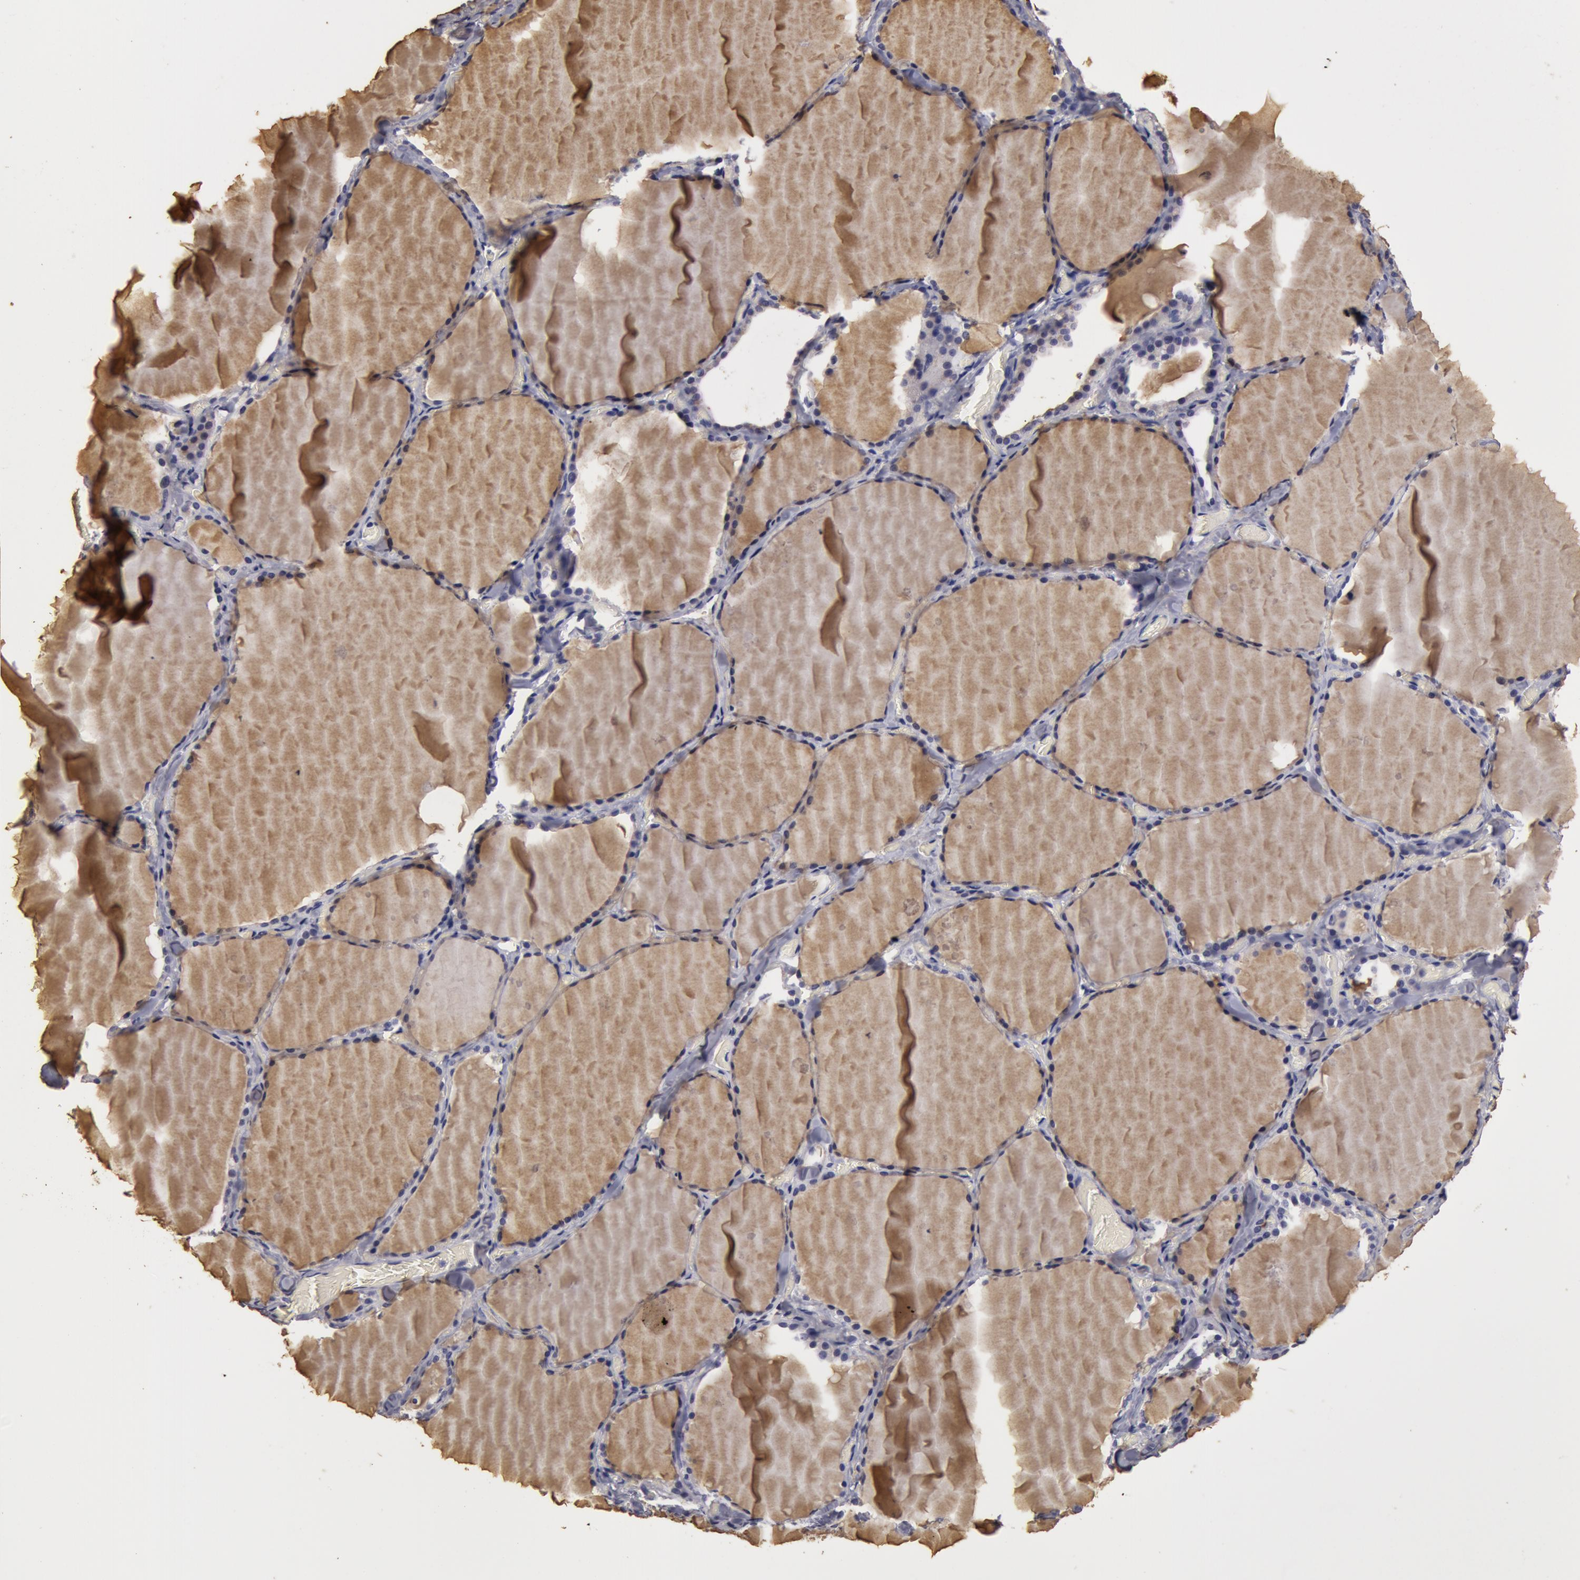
{"staining": {"intensity": "weak", "quantity": "<25%", "location": "cytoplasmic/membranous"}, "tissue": "thyroid gland", "cell_type": "Glandular cells", "image_type": "normal", "snomed": [{"axis": "morphology", "description": "Normal tissue, NOS"}, {"axis": "topography", "description": "Thyroid gland"}], "caption": "The micrograph exhibits no staining of glandular cells in benign thyroid gland.", "gene": "NLGN4X", "patient": {"sex": "male", "age": 34}}